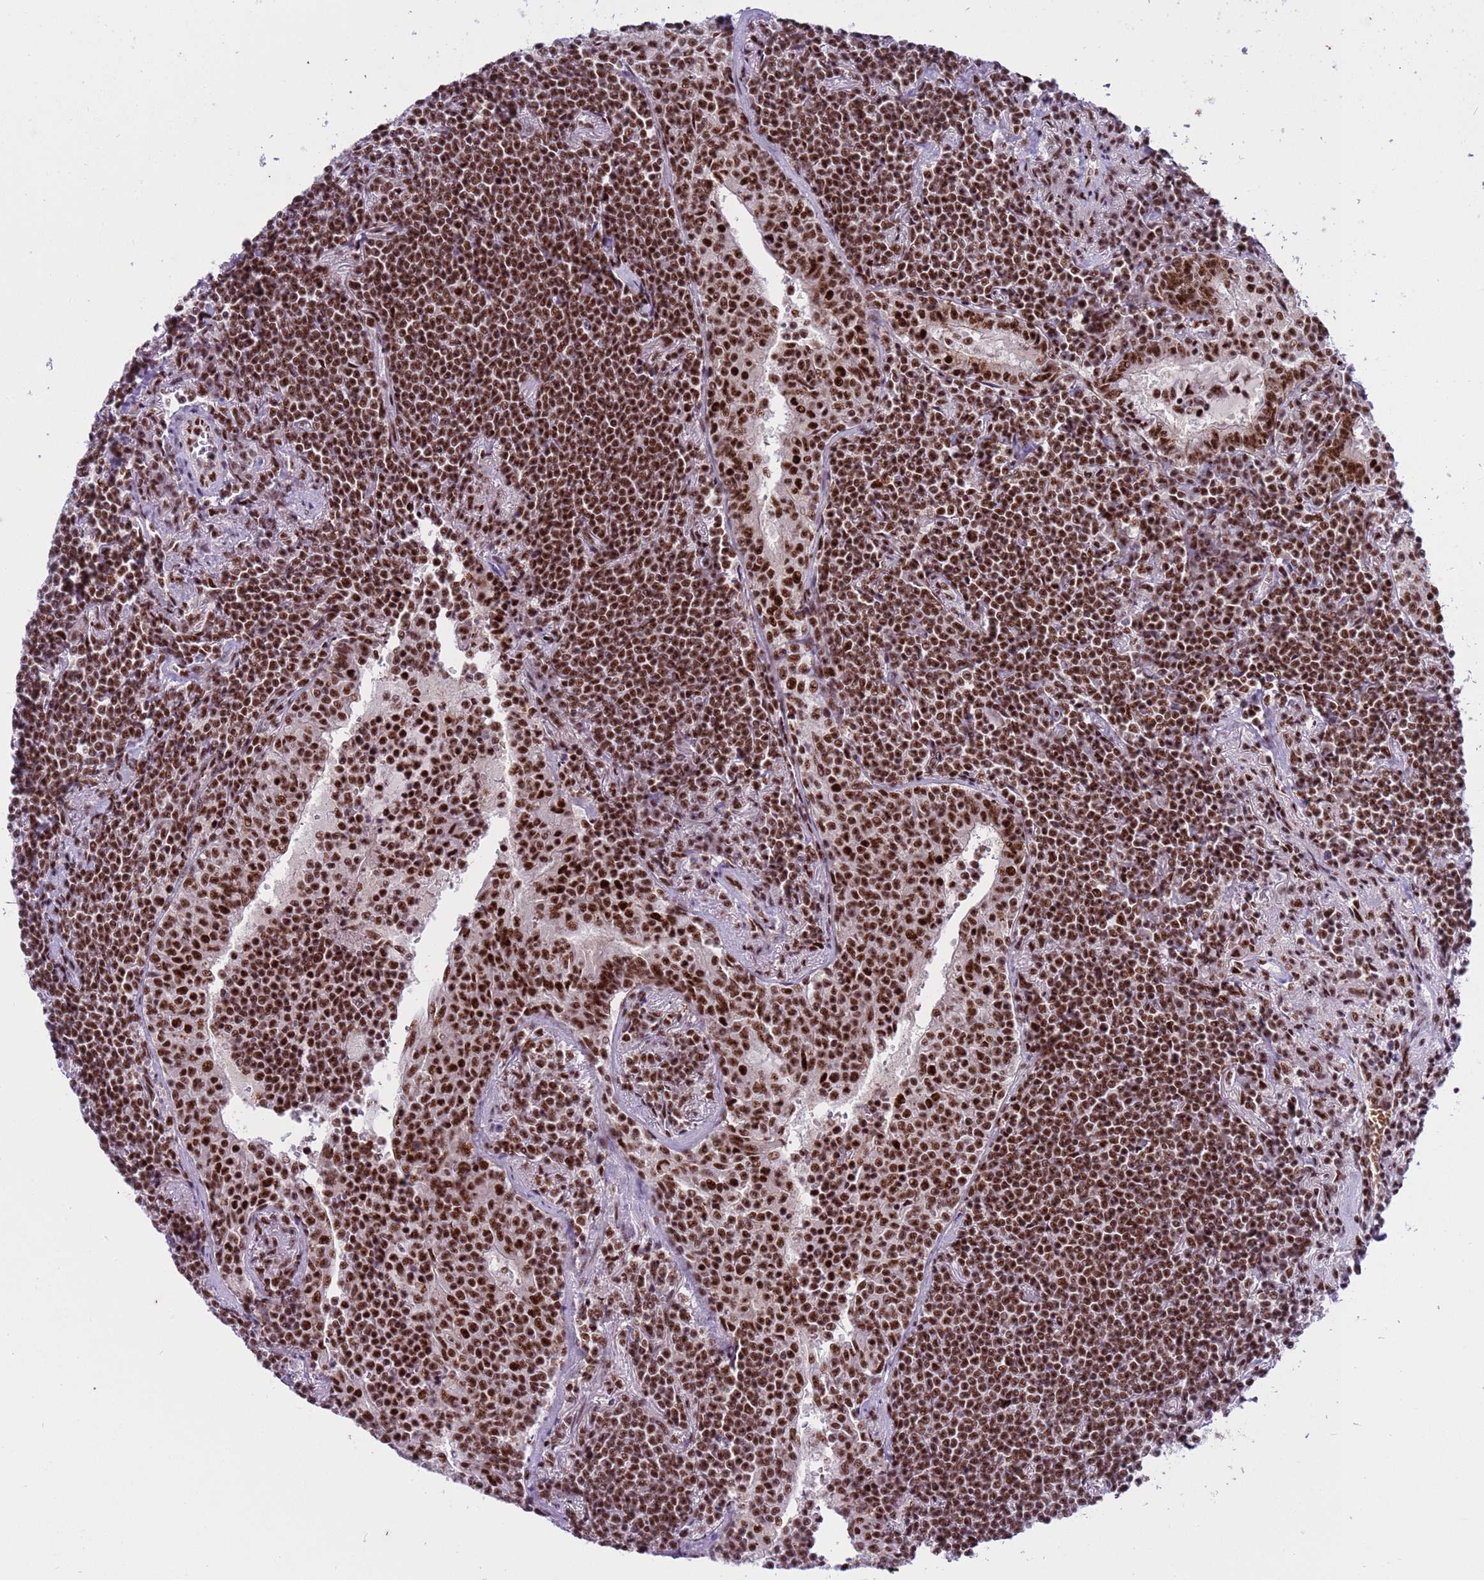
{"staining": {"intensity": "strong", "quantity": ">75%", "location": "nuclear"}, "tissue": "lymphoma", "cell_type": "Tumor cells", "image_type": "cancer", "snomed": [{"axis": "morphology", "description": "Malignant lymphoma, non-Hodgkin's type, Low grade"}, {"axis": "topography", "description": "Lung"}], "caption": "A high-resolution image shows IHC staining of lymphoma, which reveals strong nuclear positivity in about >75% of tumor cells.", "gene": "THOC2", "patient": {"sex": "female", "age": 71}}